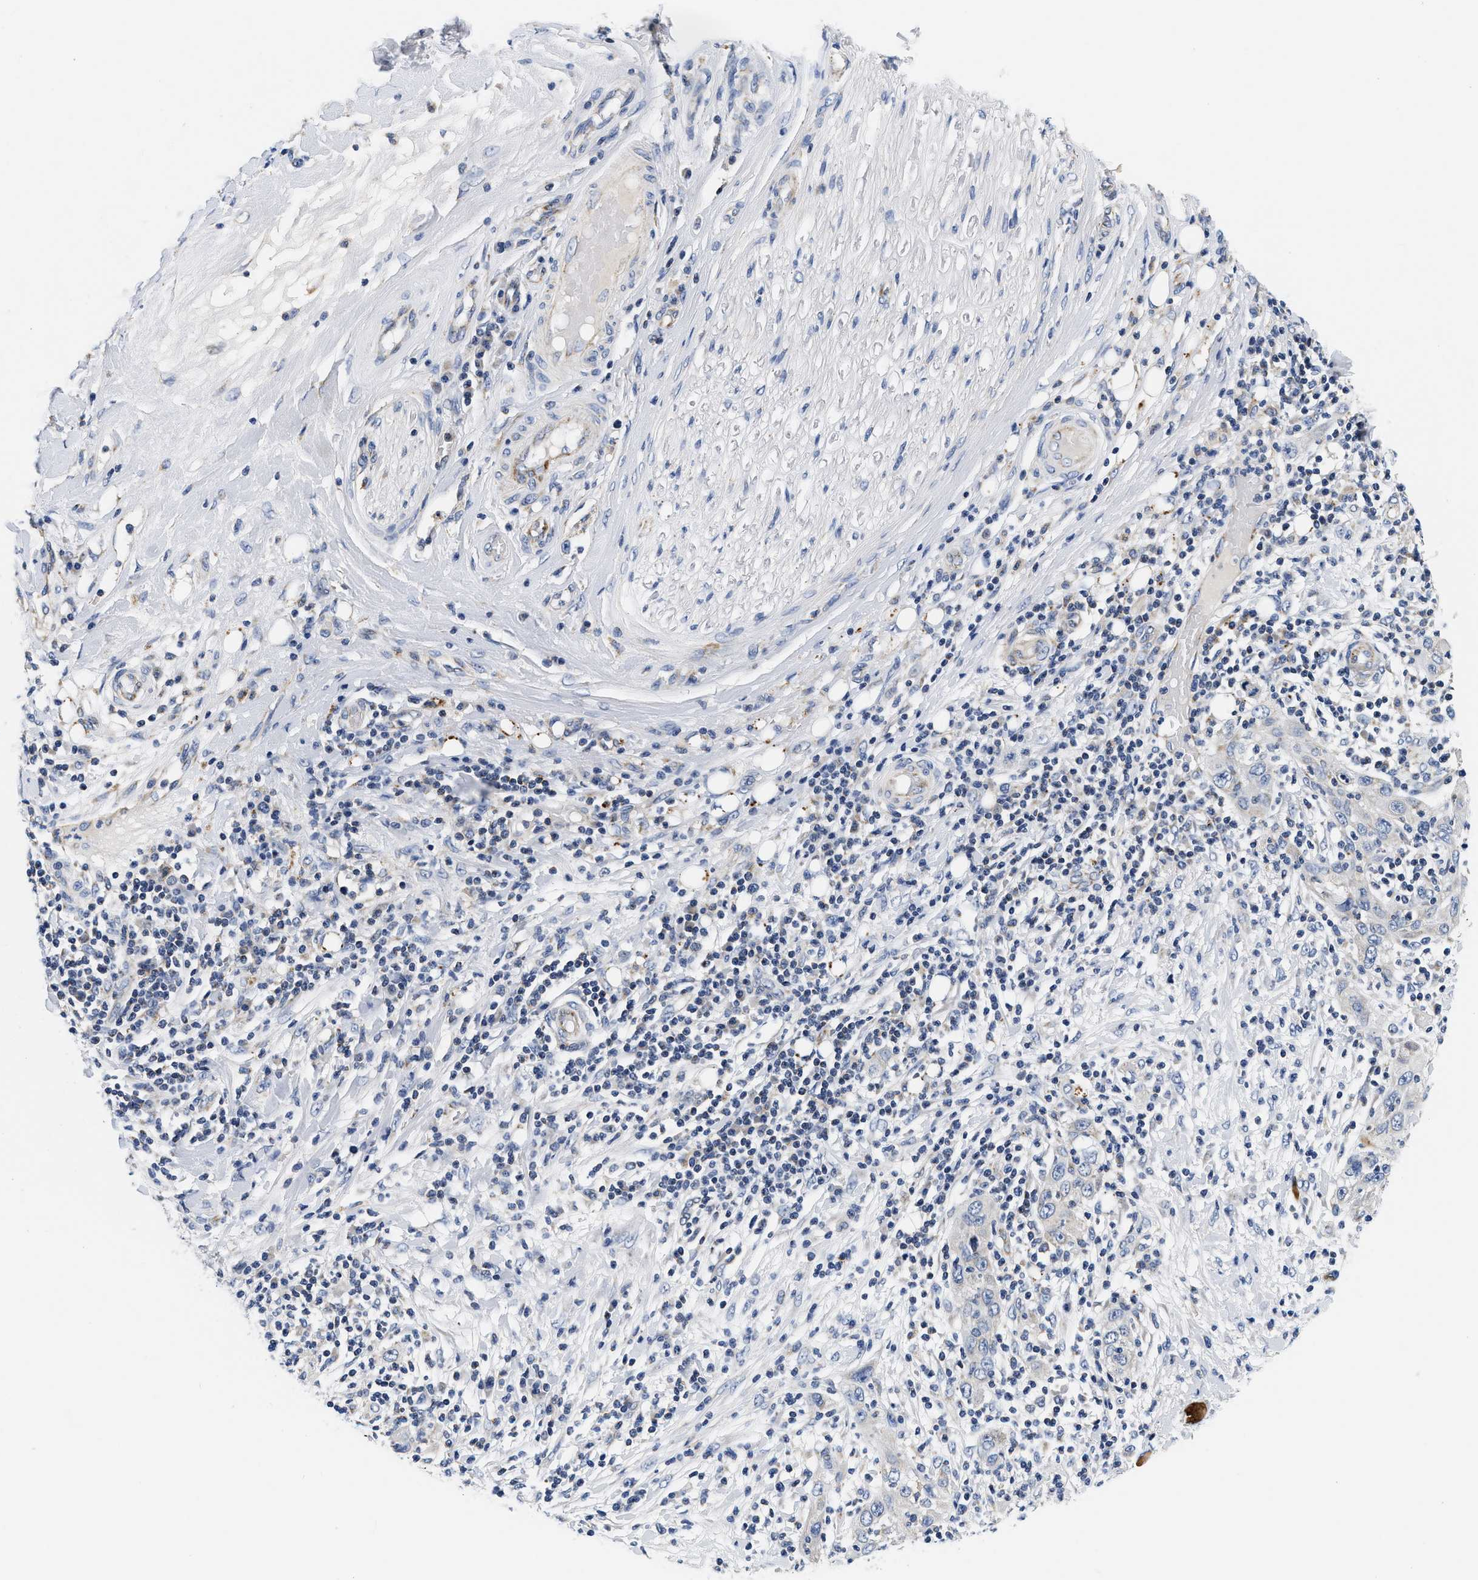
{"staining": {"intensity": "negative", "quantity": "none", "location": "none"}, "tissue": "skin cancer", "cell_type": "Tumor cells", "image_type": "cancer", "snomed": [{"axis": "morphology", "description": "Squamous cell carcinoma, NOS"}, {"axis": "topography", "description": "Skin"}], "caption": "Tumor cells show no significant positivity in skin cancer (squamous cell carcinoma).", "gene": "PDP1", "patient": {"sex": "female", "age": 88}}